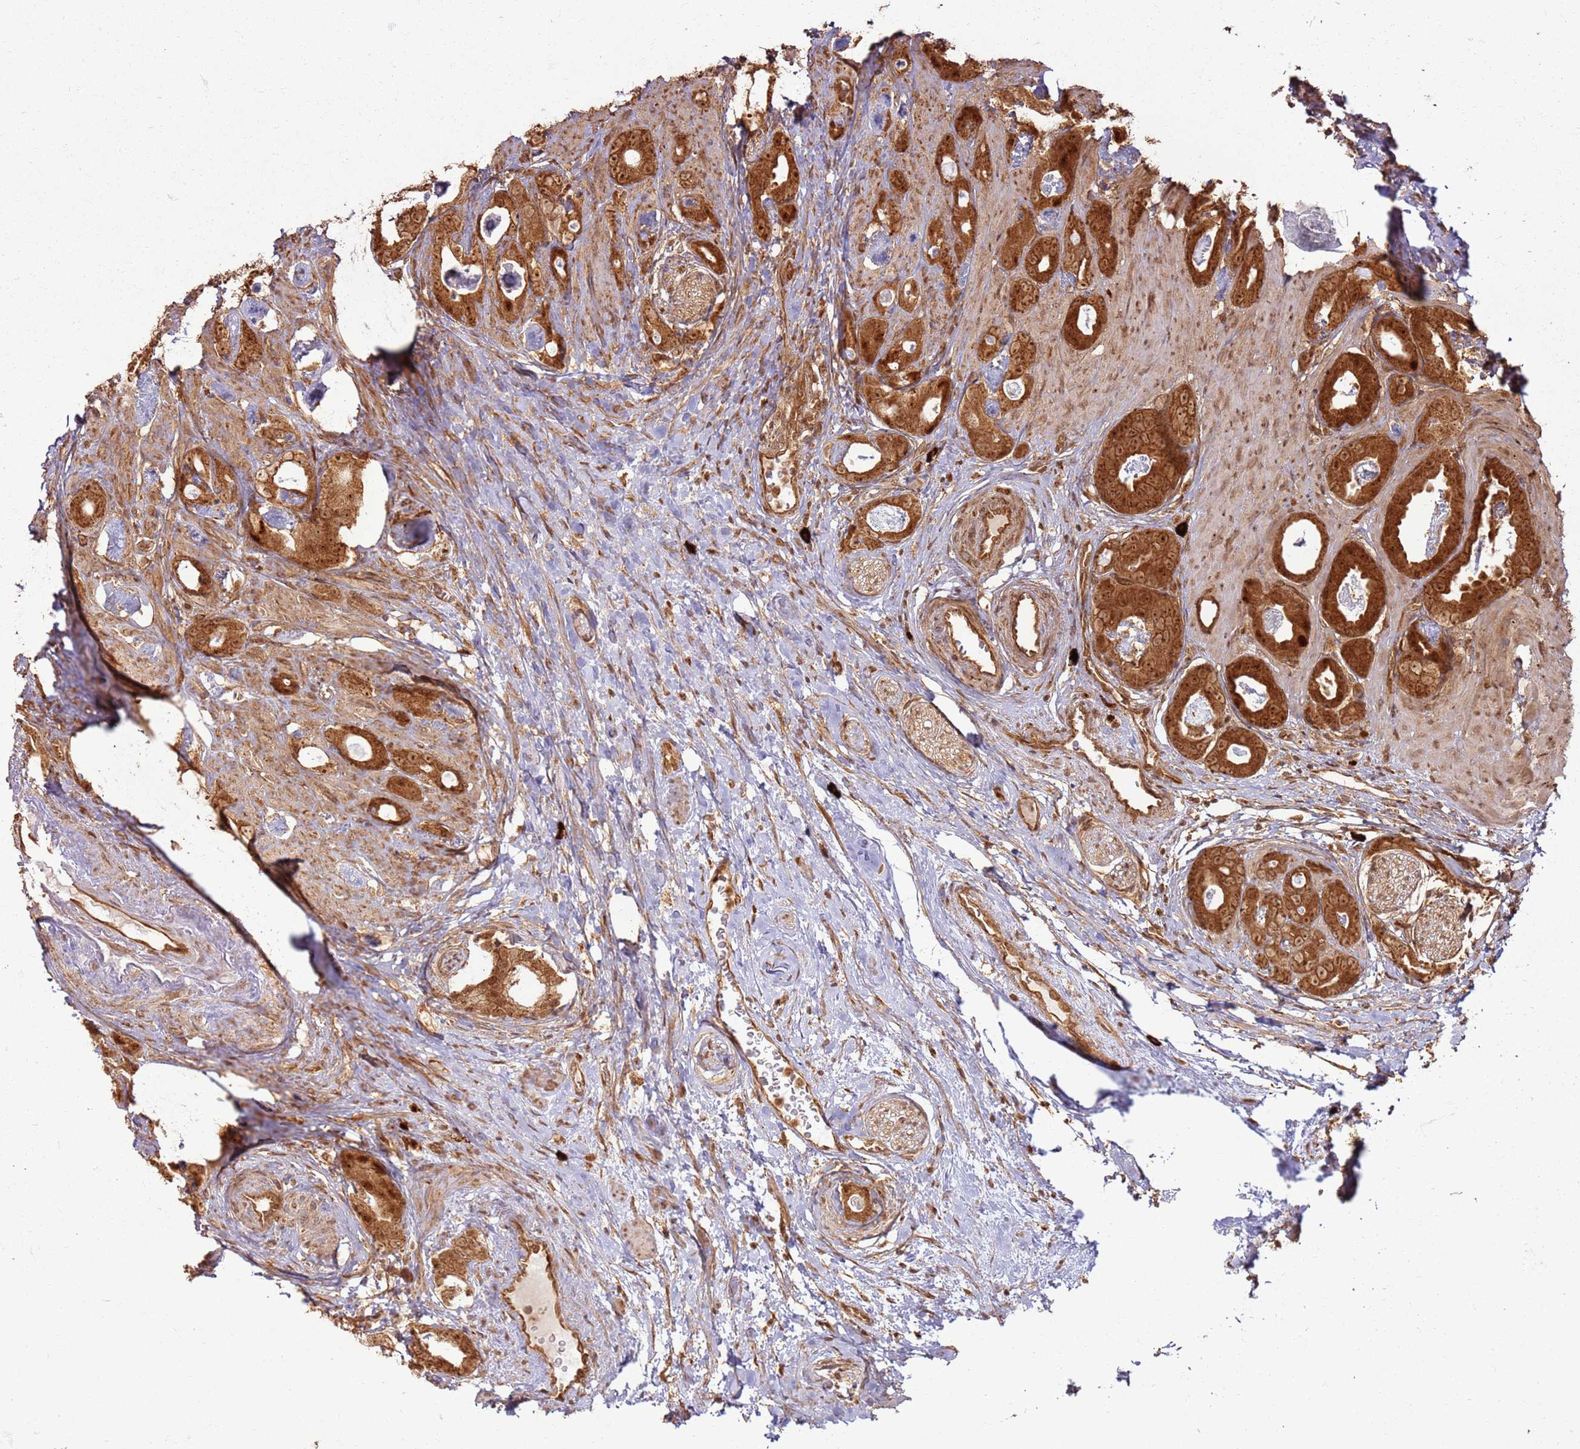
{"staining": {"intensity": "strong", "quantity": ">75%", "location": "cytoplasmic/membranous"}, "tissue": "prostate cancer", "cell_type": "Tumor cells", "image_type": "cancer", "snomed": [{"axis": "morphology", "description": "Adenocarcinoma, Low grade"}, {"axis": "topography", "description": "Prostate"}], "caption": "Brown immunohistochemical staining in human prostate cancer displays strong cytoplasmic/membranous positivity in about >75% of tumor cells. The staining is performed using DAB brown chromogen to label protein expression. The nuclei are counter-stained blue using hematoxylin.", "gene": "TBC1D13", "patient": {"sex": "male", "age": 63}}